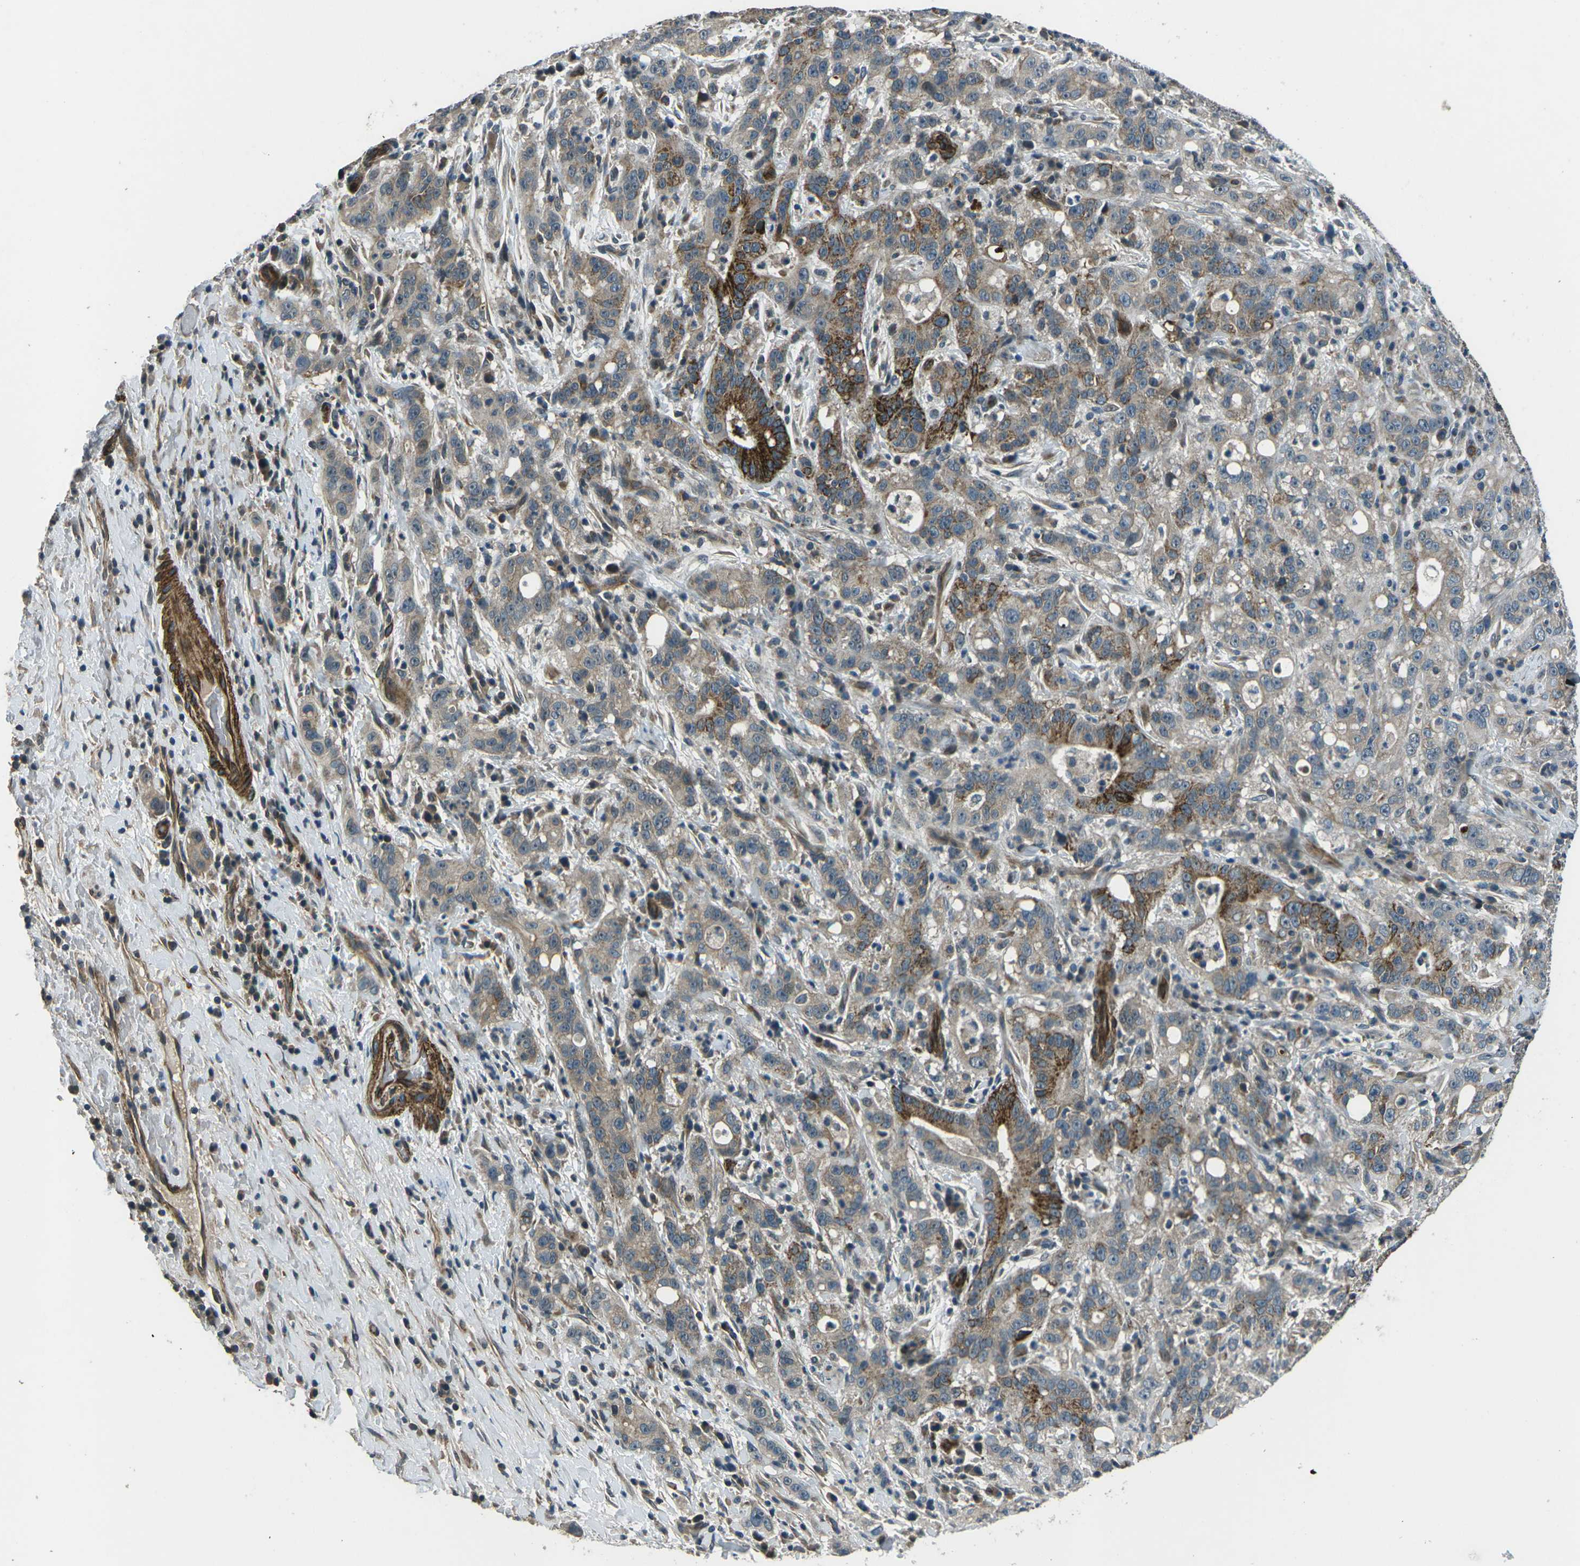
{"staining": {"intensity": "strong", "quantity": "<25%", "location": "cytoplasmic/membranous"}, "tissue": "liver cancer", "cell_type": "Tumor cells", "image_type": "cancer", "snomed": [{"axis": "morphology", "description": "Cholangiocarcinoma"}, {"axis": "topography", "description": "Liver"}], "caption": "Strong cytoplasmic/membranous staining for a protein is present in approximately <25% of tumor cells of liver cancer using immunohistochemistry.", "gene": "AFAP1", "patient": {"sex": "female", "age": 38}}